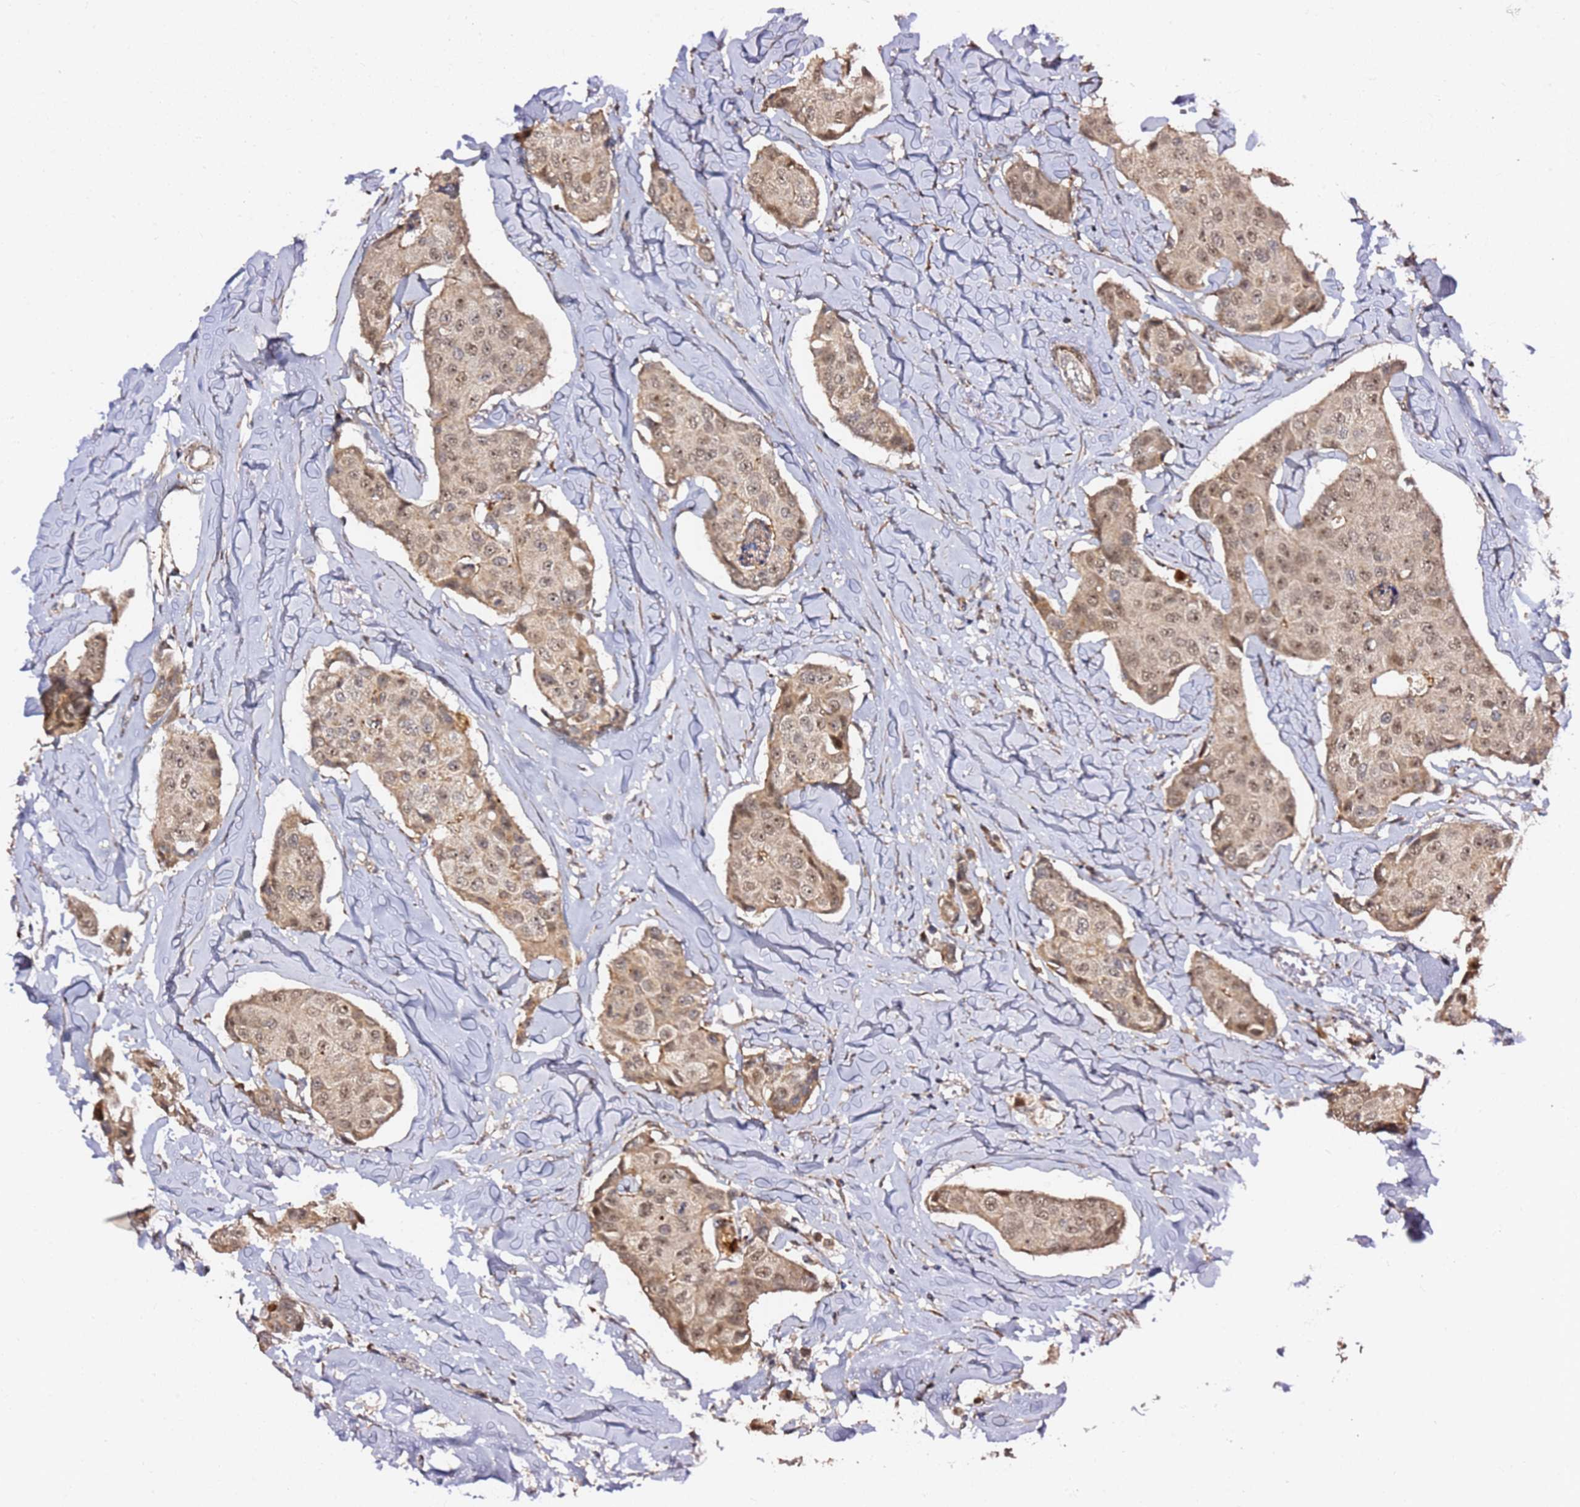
{"staining": {"intensity": "moderate", "quantity": ">75%", "location": "cytoplasmic/membranous,nuclear"}, "tissue": "breast cancer", "cell_type": "Tumor cells", "image_type": "cancer", "snomed": [{"axis": "morphology", "description": "Duct carcinoma"}, {"axis": "topography", "description": "Breast"}], "caption": "The histopathology image displays immunohistochemical staining of breast cancer (invasive ductal carcinoma). There is moderate cytoplasmic/membranous and nuclear staining is present in approximately >75% of tumor cells. Using DAB (3,3'-diaminobenzidine) (brown) and hematoxylin (blue) stains, captured at high magnification using brightfield microscopy.", "gene": "KIF25", "patient": {"sex": "female", "age": 80}}